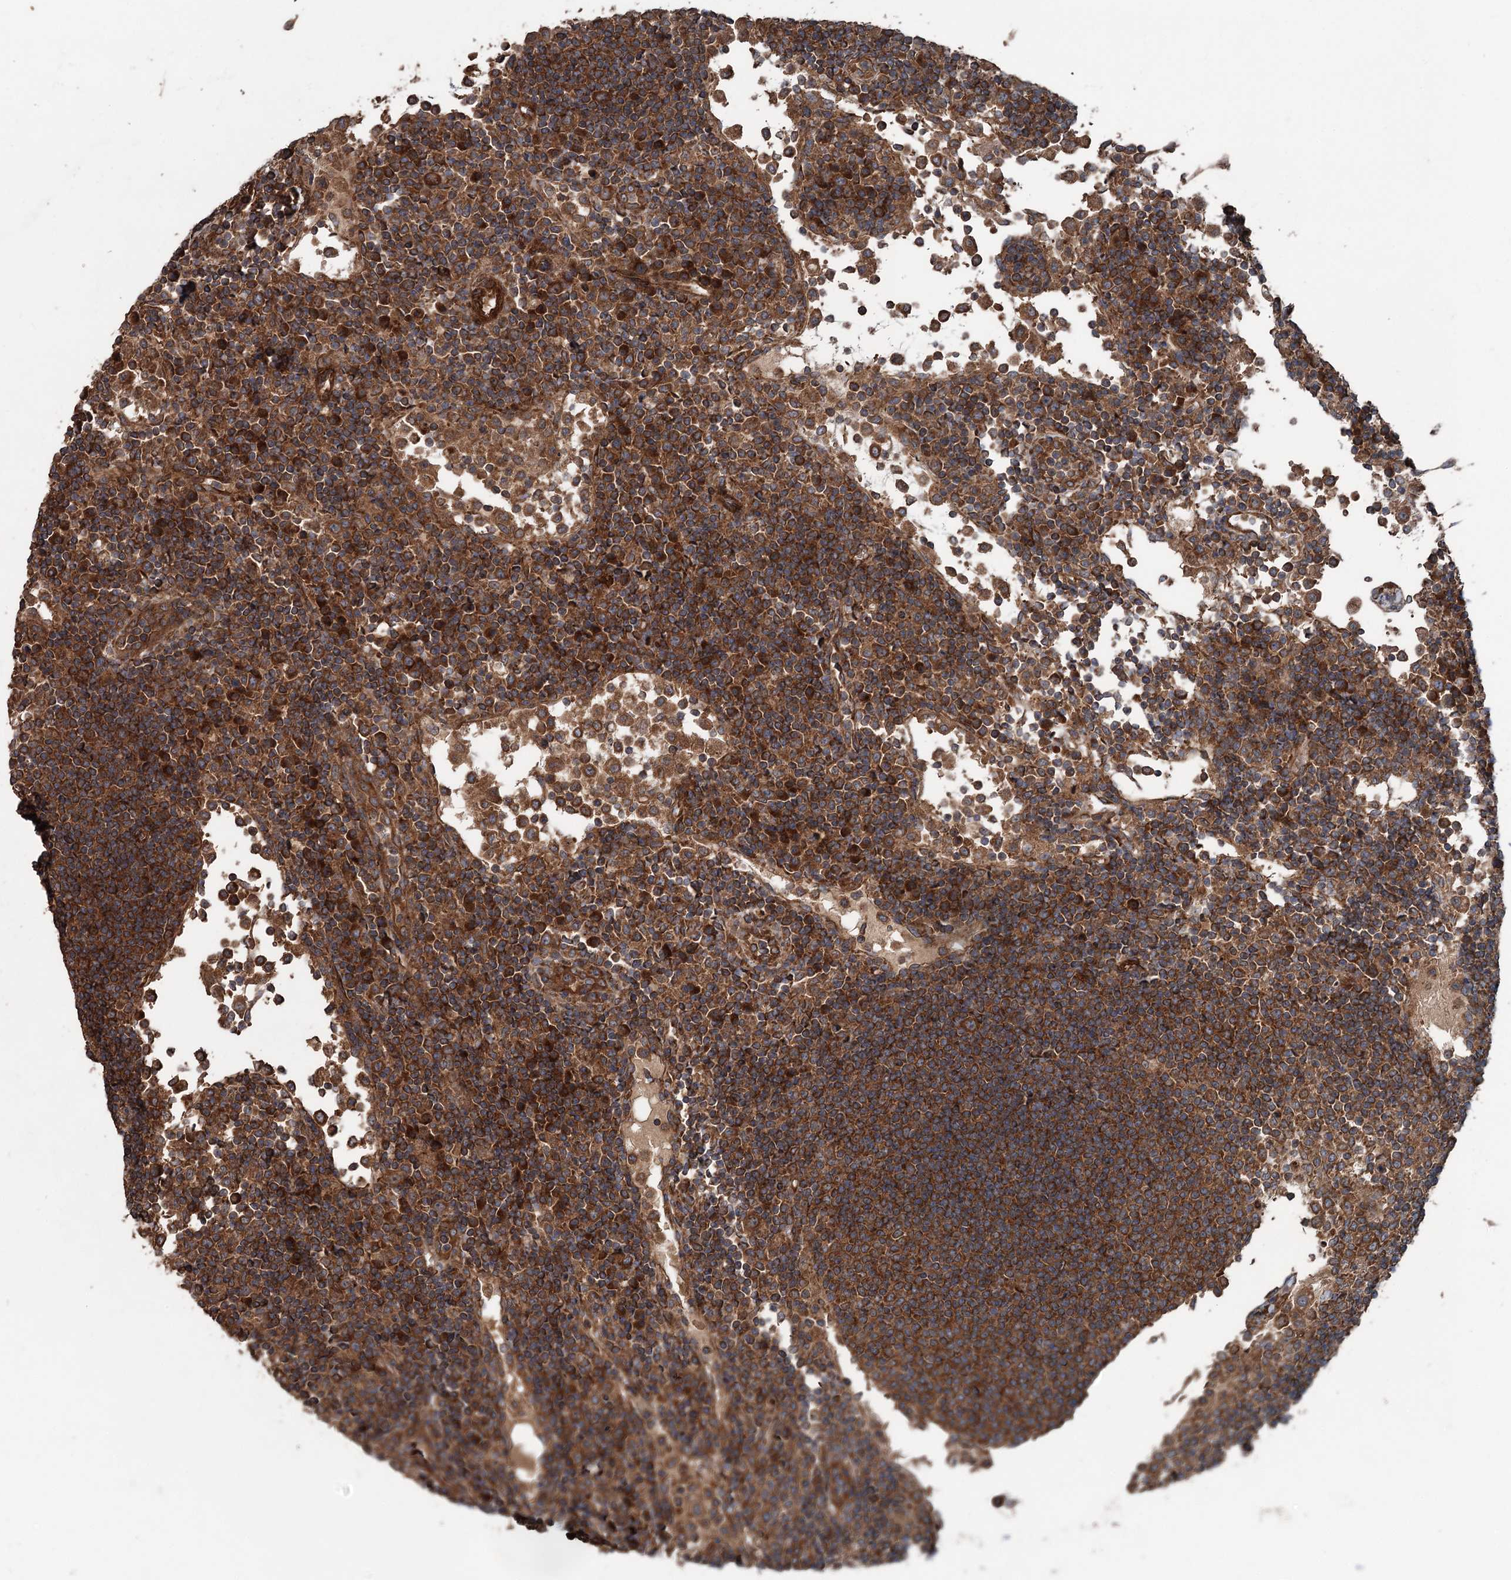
{"staining": {"intensity": "strong", "quantity": ">75%", "location": "cytoplasmic/membranous"}, "tissue": "lymph node", "cell_type": "Germinal center cells", "image_type": "normal", "snomed": [{"axis": "morphology", "description": "Normal tissue, NOS"}, {"axis": "topography", "description": "Lymph node"}], "caption": "Immunohistochemical staining of benign human lymph node reveals high levels of strong cytoplasmic/membranous staining in about >75% of germinal center cells.", "gene": "RNF214", "patient": {"sex": "female", "age": 53}}